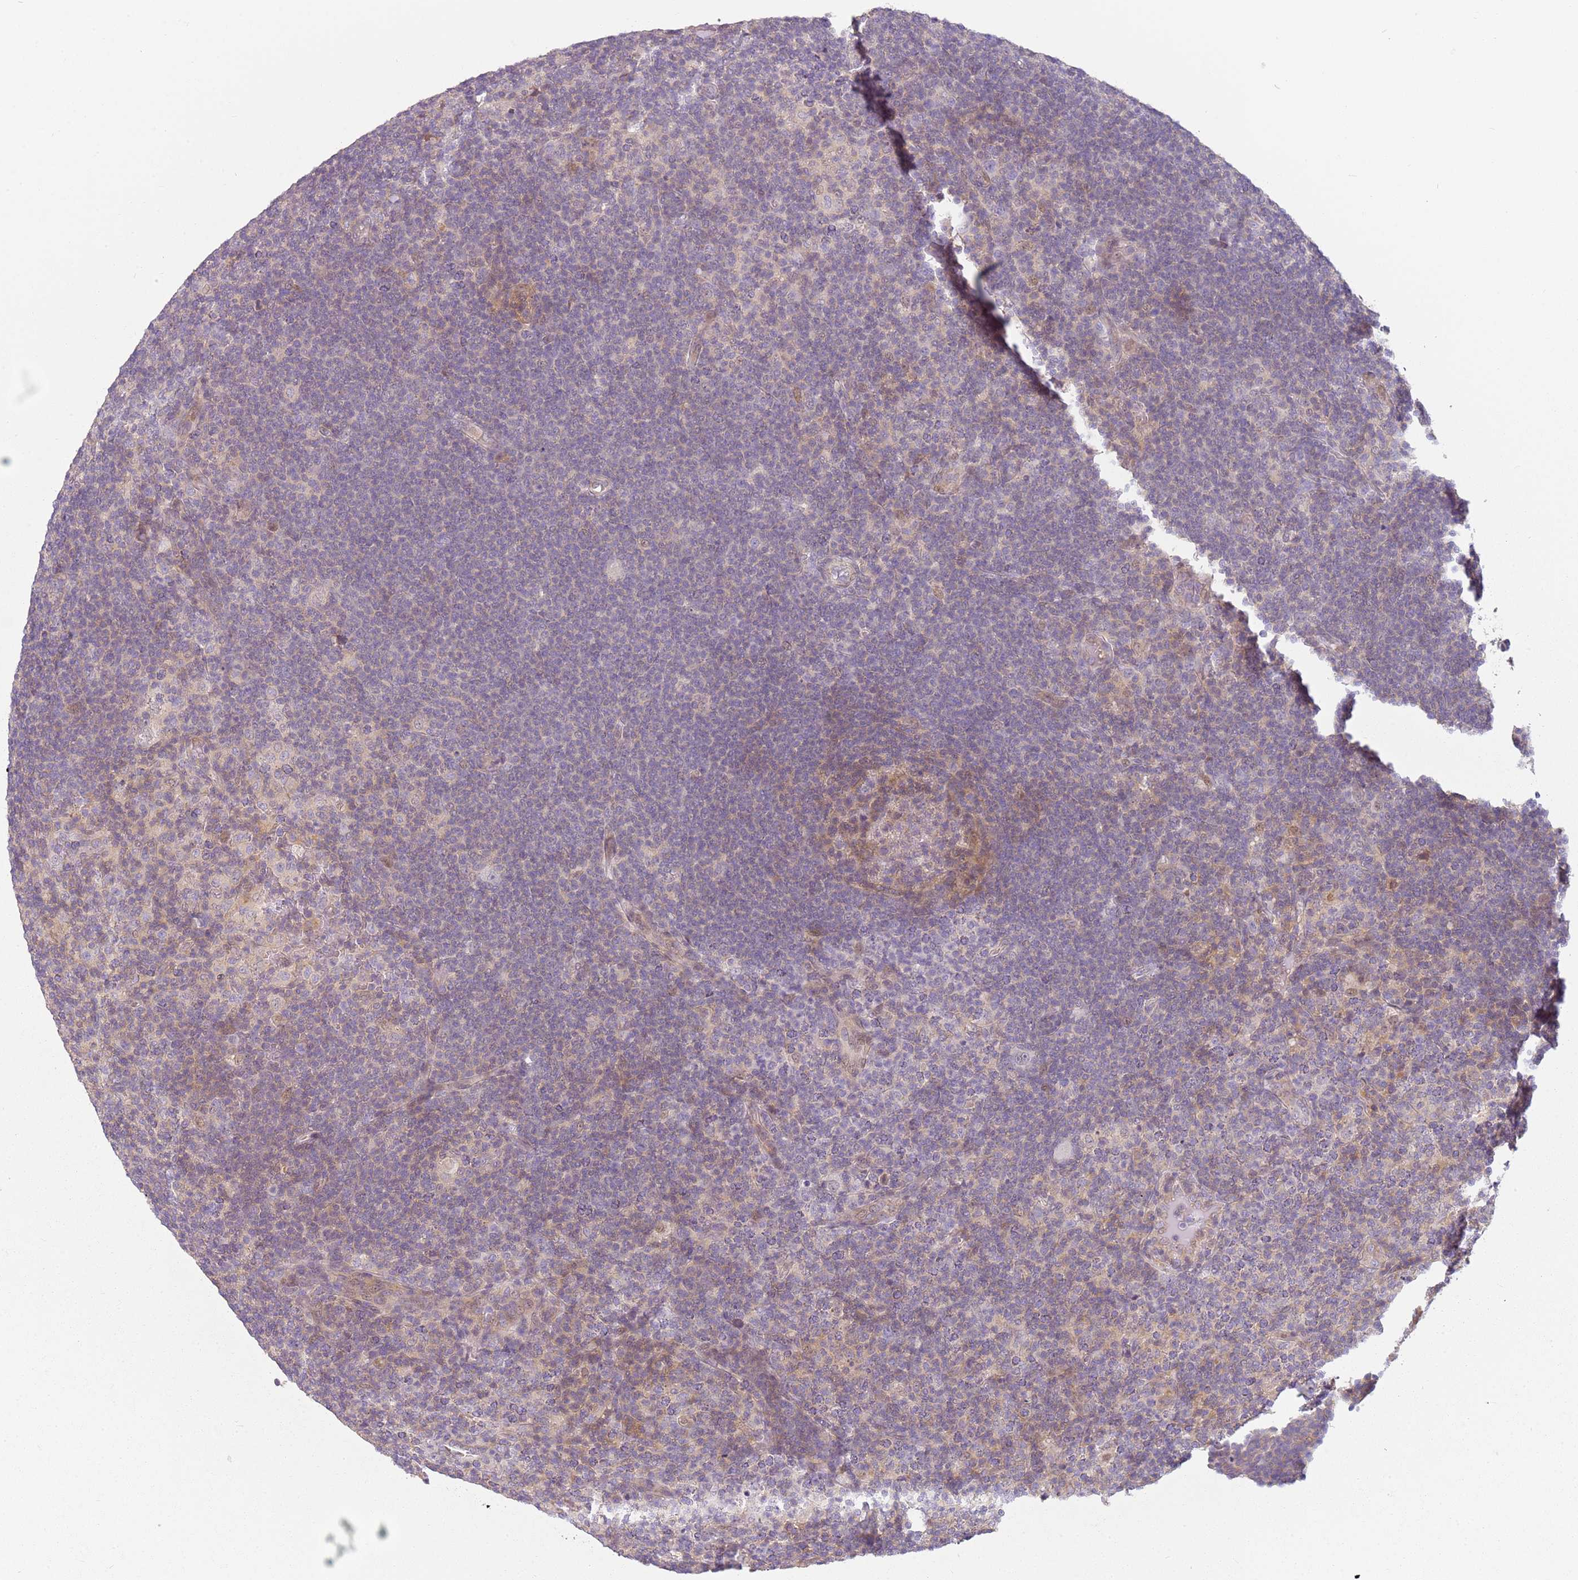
{"staining": {"intensity": "negative", "quantity": "none", "location": "none"}, "tissue": "lymphoma", "cell_type": "Tumor cells", "image_type": "cancer", "snomed": [{"axis": "morphology", "description": "Hodgkin's disease, NOS"}, {"axis": "topography", "description": "Lymph node"}], "caption": "Image shows no protein positivity in tumor cells of Hodgkin's disease tissue.", "gene": "DEFB116", "patient": {"sex": "female", "age": 57}}